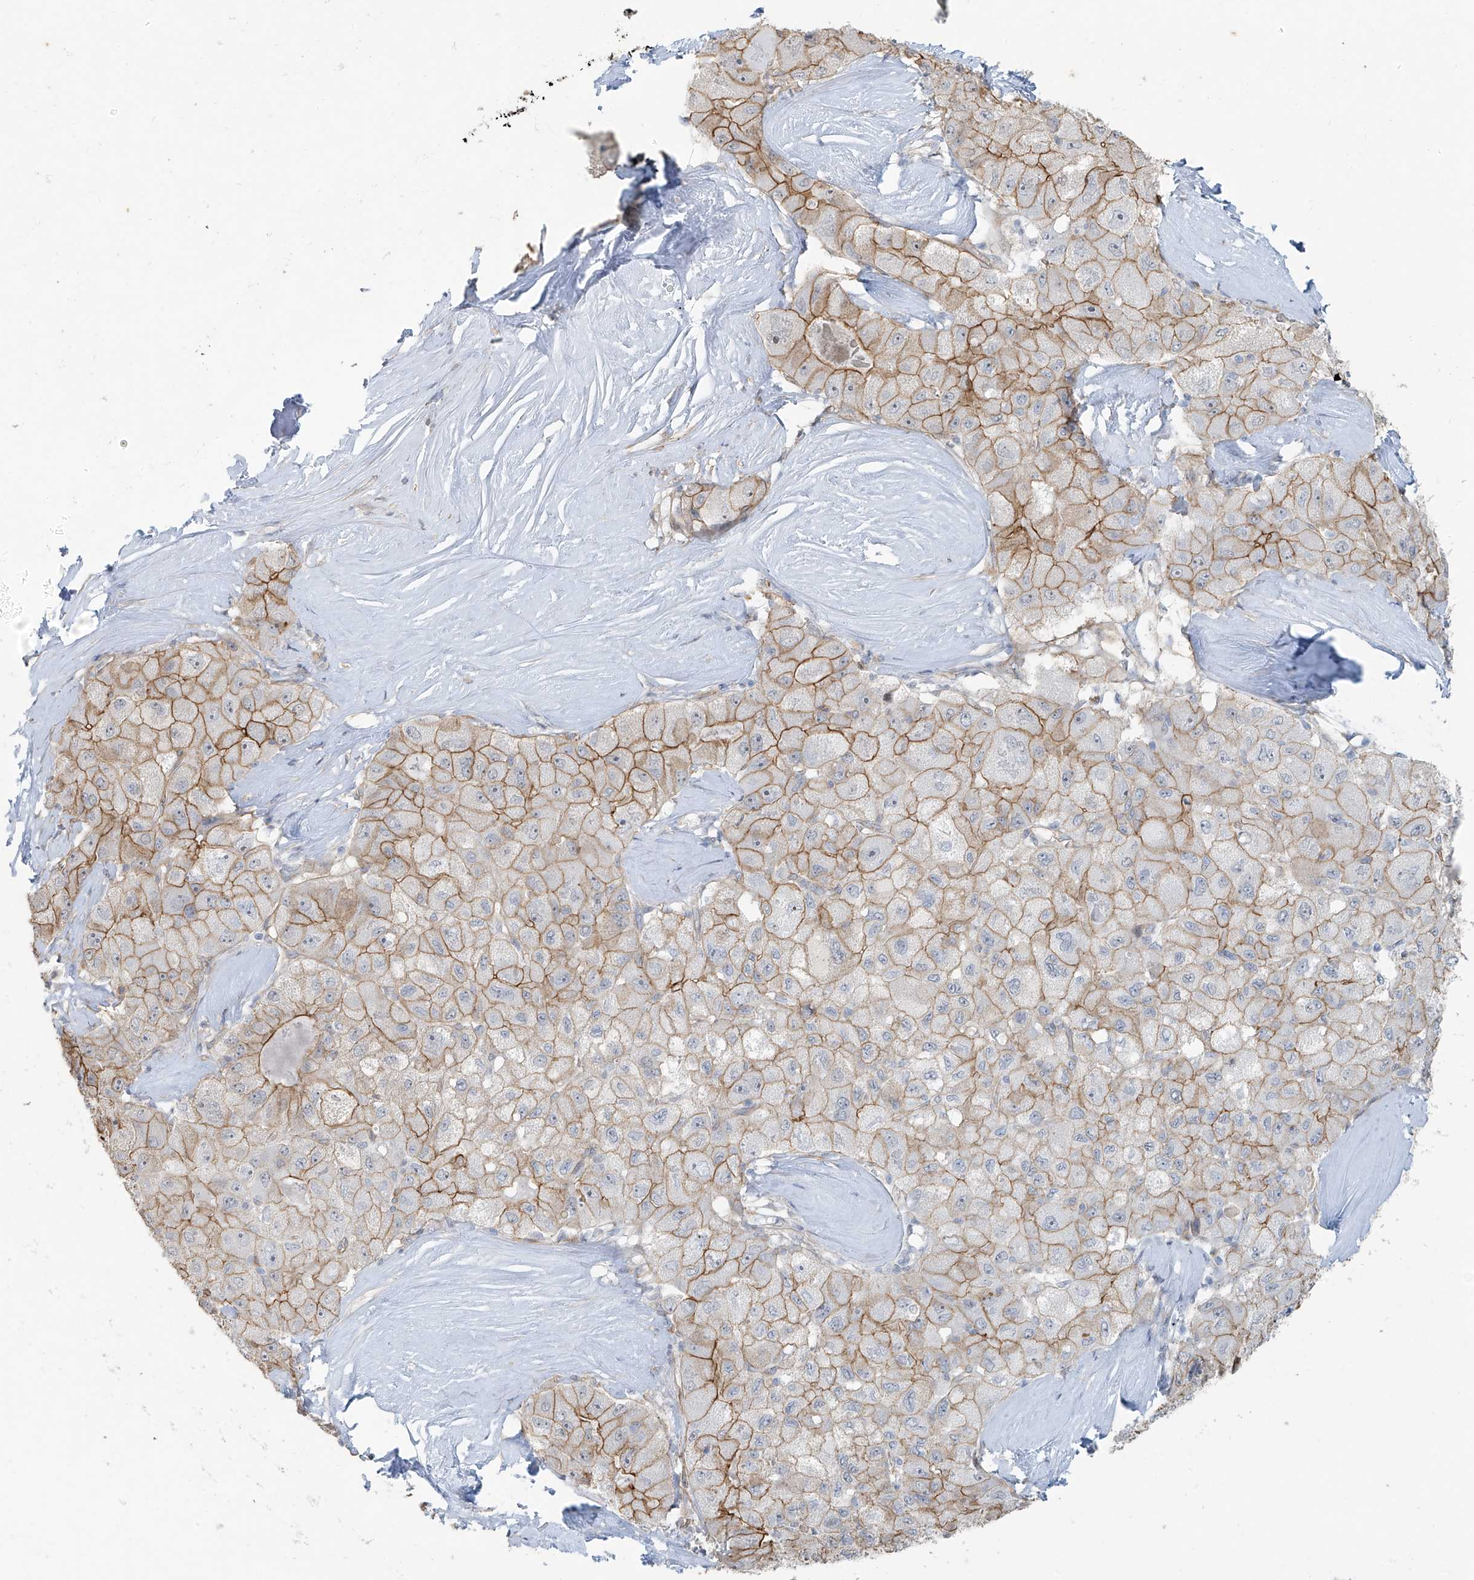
{"staining": {"intensity": "moderate", "quantity": ">75%", "location": "cytoplasmic/membranous"}, "tissue": "liver cancer", "cell_type": "Tumor cells", "image_type": "cancer", "snomed": [{"axis": "morphology", "description": "Carcinoma, Hepatocellular, NOS"}, {"axis": "topography", "description": "Liver"}], "caption": "IHC histopathology image of neoplastic tissue: liver hepatocellular carcinoma stained using immunohistochemistry (IHC) shows medium levels of moderate protein expression localized specifically in the cytoplasmic/membranous of tumor cells, appearing as a cytoplasmic/membranous brown color.", "gene": "TUBE1", "patient": {"sex": "male", "age": 80}}